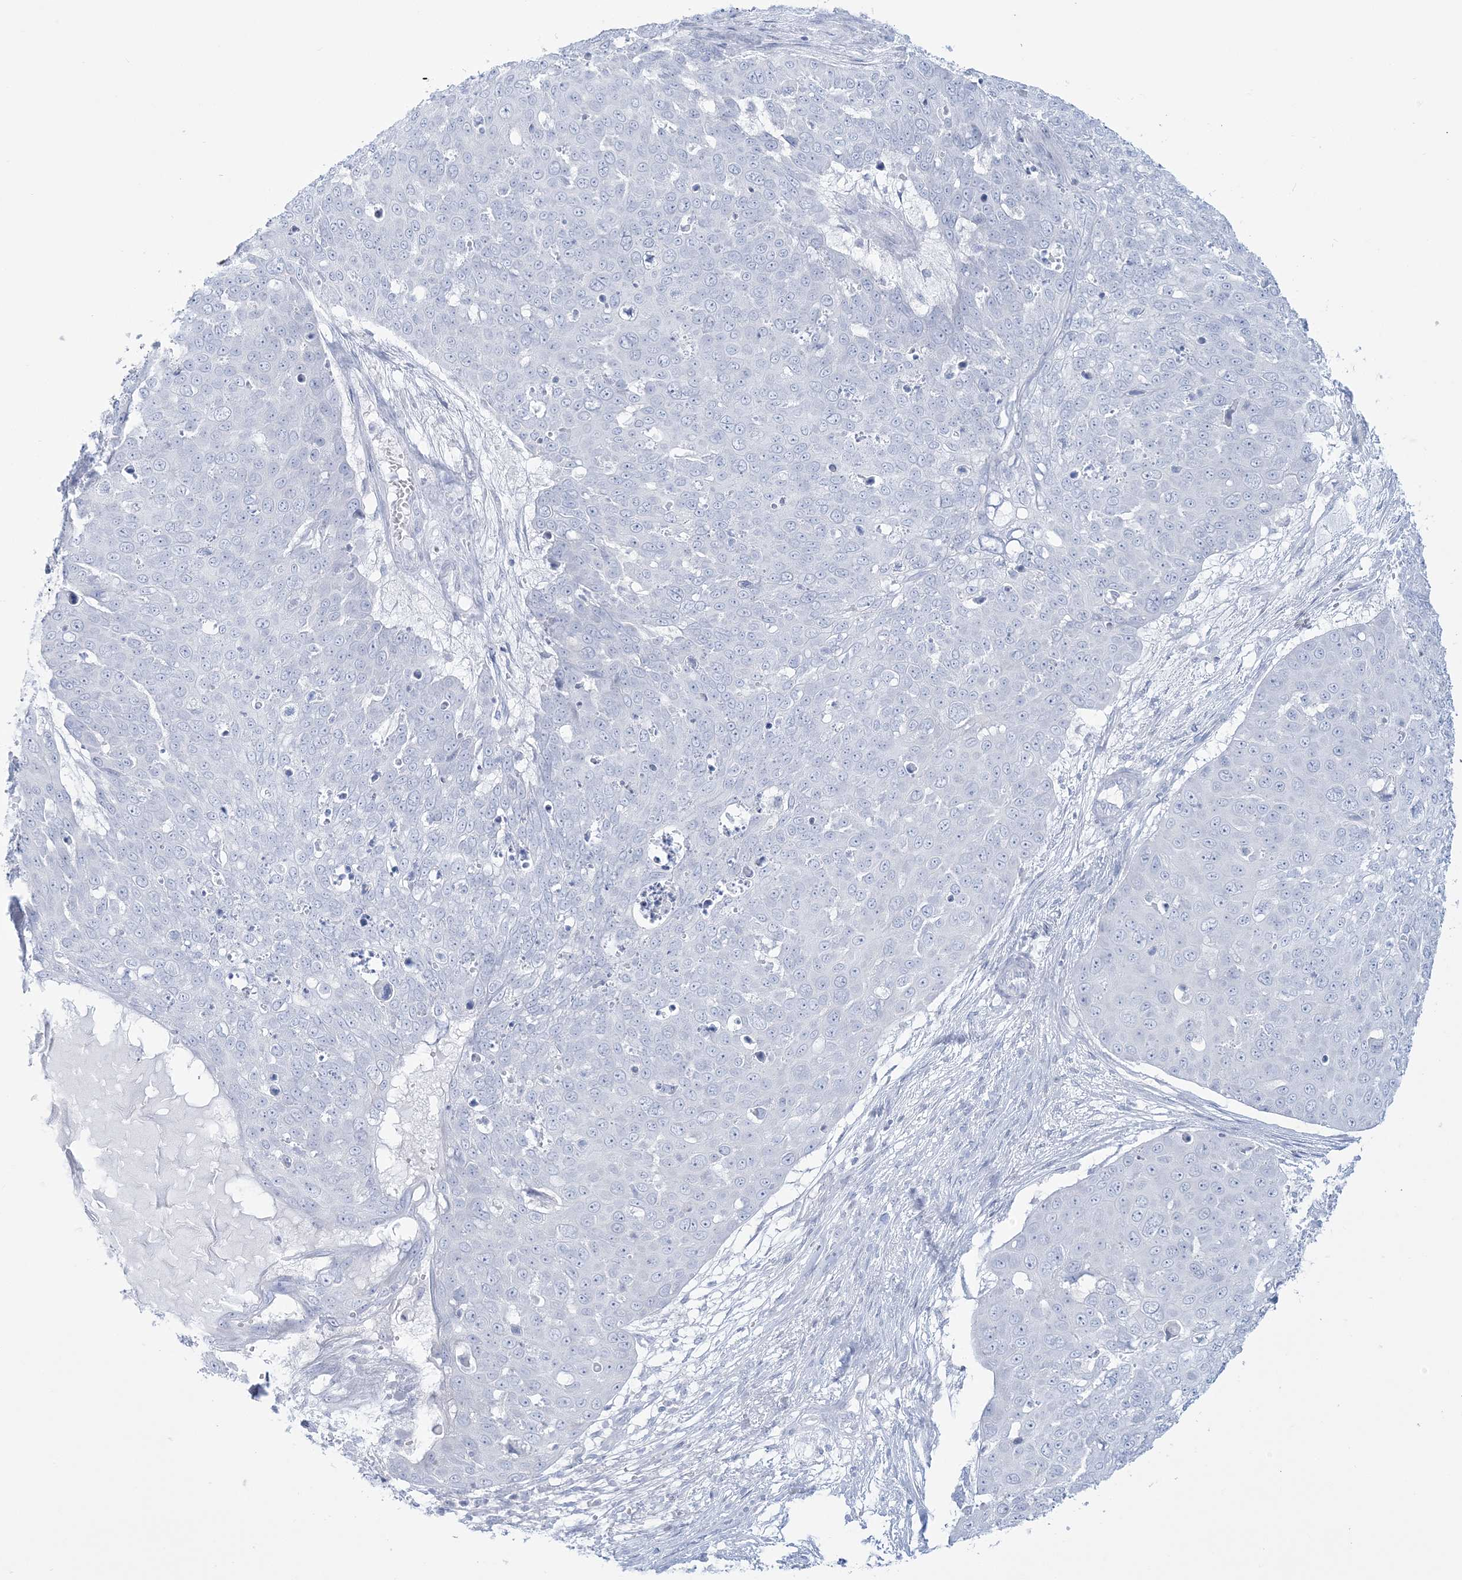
{"staining": {"intensity": "negative", "quantity": "none", "location": "none"}, "tissue": "skin cancer", "cell_type": "Tumor cells", "image_type": "cancer", "snomed": [{"axis": "morphology", "description": "Squamous cell carcinoma, NOS"}, {"axis": "topography", "description": "Skin"}], "caption": "Tumor cells show no significant protein staining in skin cancer.", "gene": "ADGB", "patient": {"sex": "male", "age": 71}}